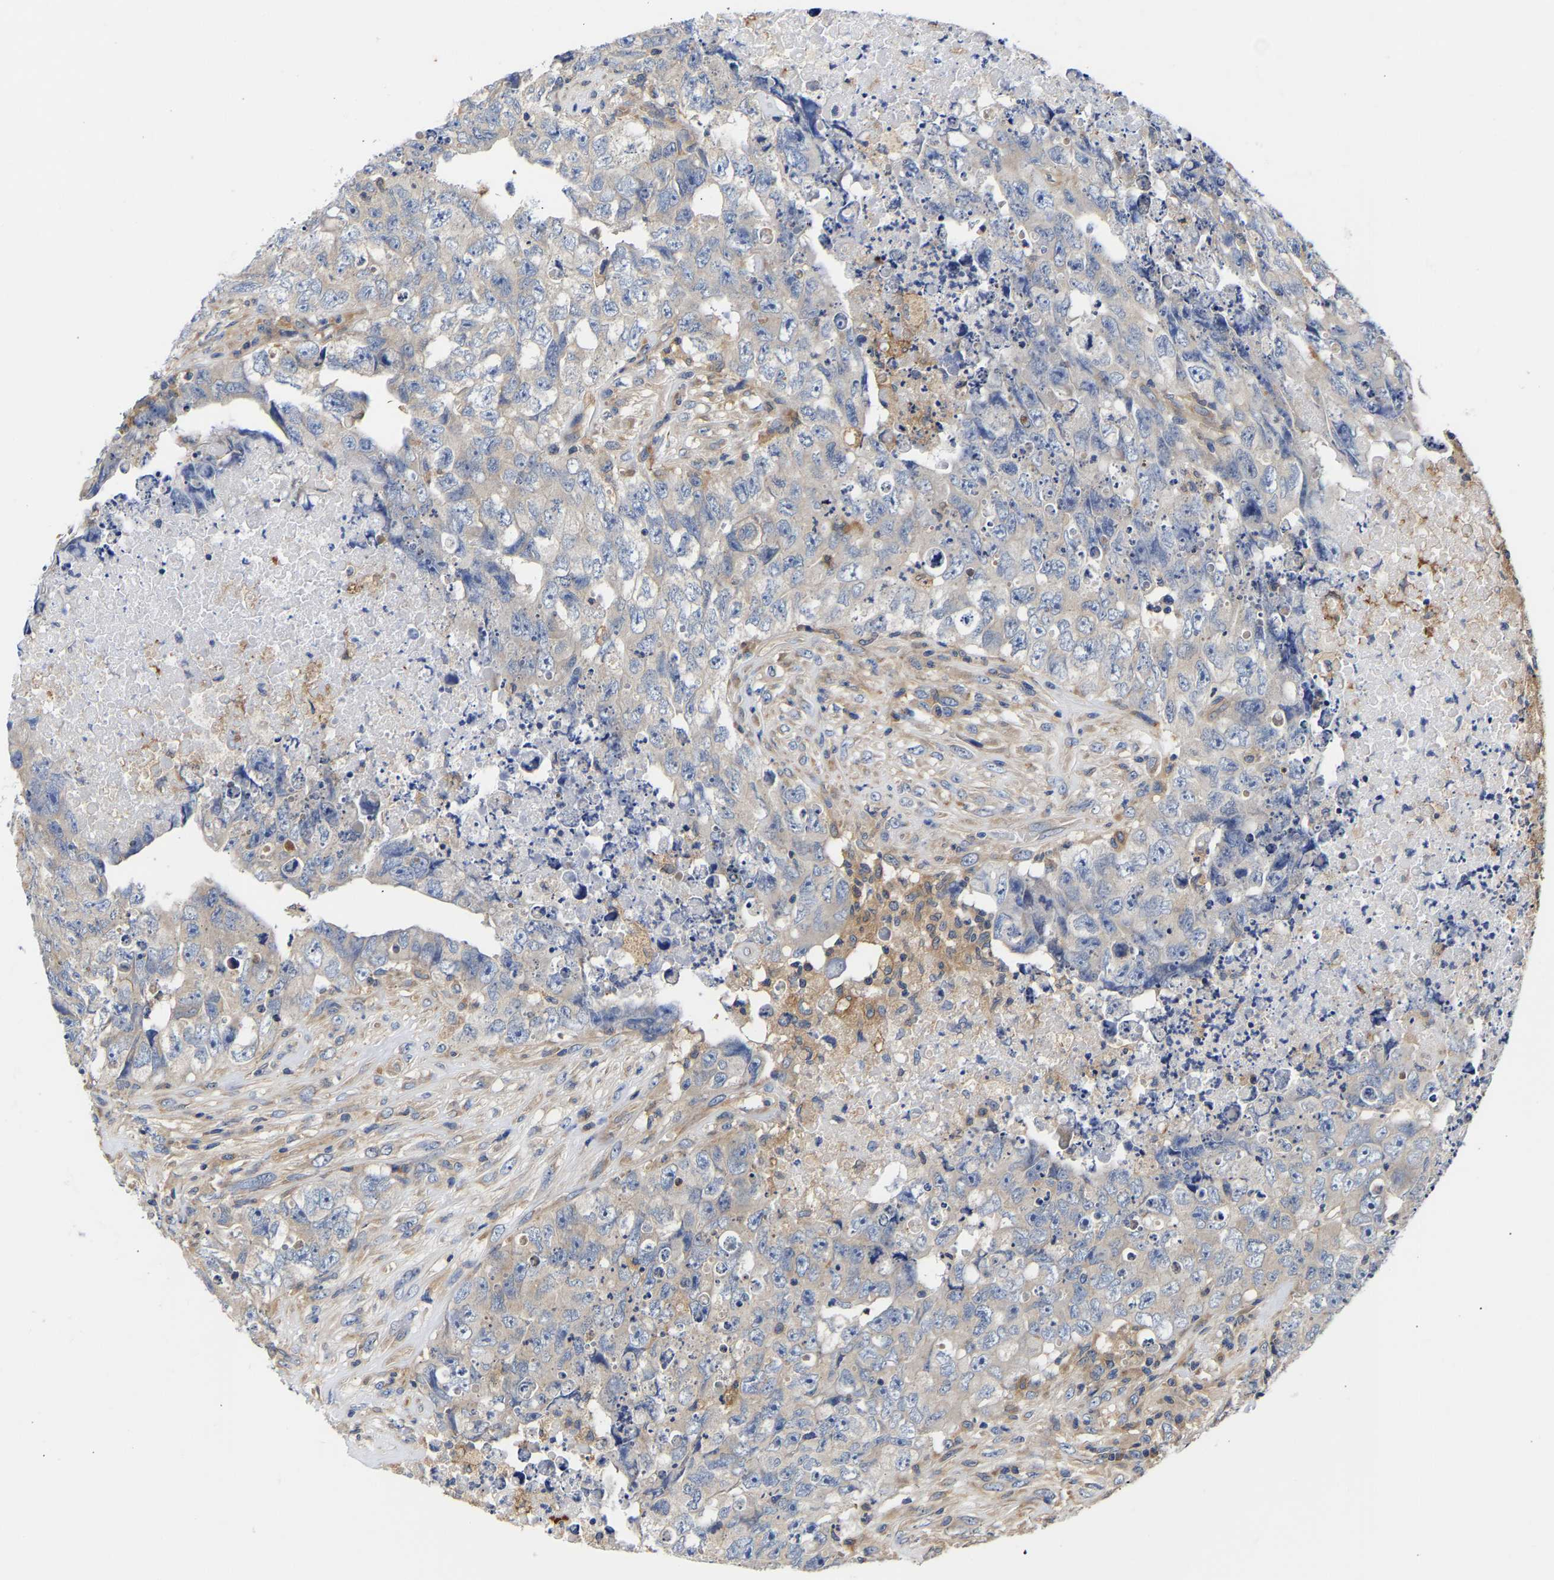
{"staining": {"intensity": "negative", "quantity": "none", "location": "none"}, "tissue": "testis cancer", "cell_type": "Tumor cells", "image_type": "cancer", "snomed": [{"axis": "morphology", "description": "Carcinoma, Embryonal, NOS"}, {"axis": "topography", "description": "Testis"}], "caption": "The micrograph reveals no staining of tumor cells in testis cancer (embryonal carcinoma). (DAB immunohistochemistry visualized using brightfield microscopy, high magnification).", "gene": "CCDC6", "patient": {"sex": "male", "age": 32}}